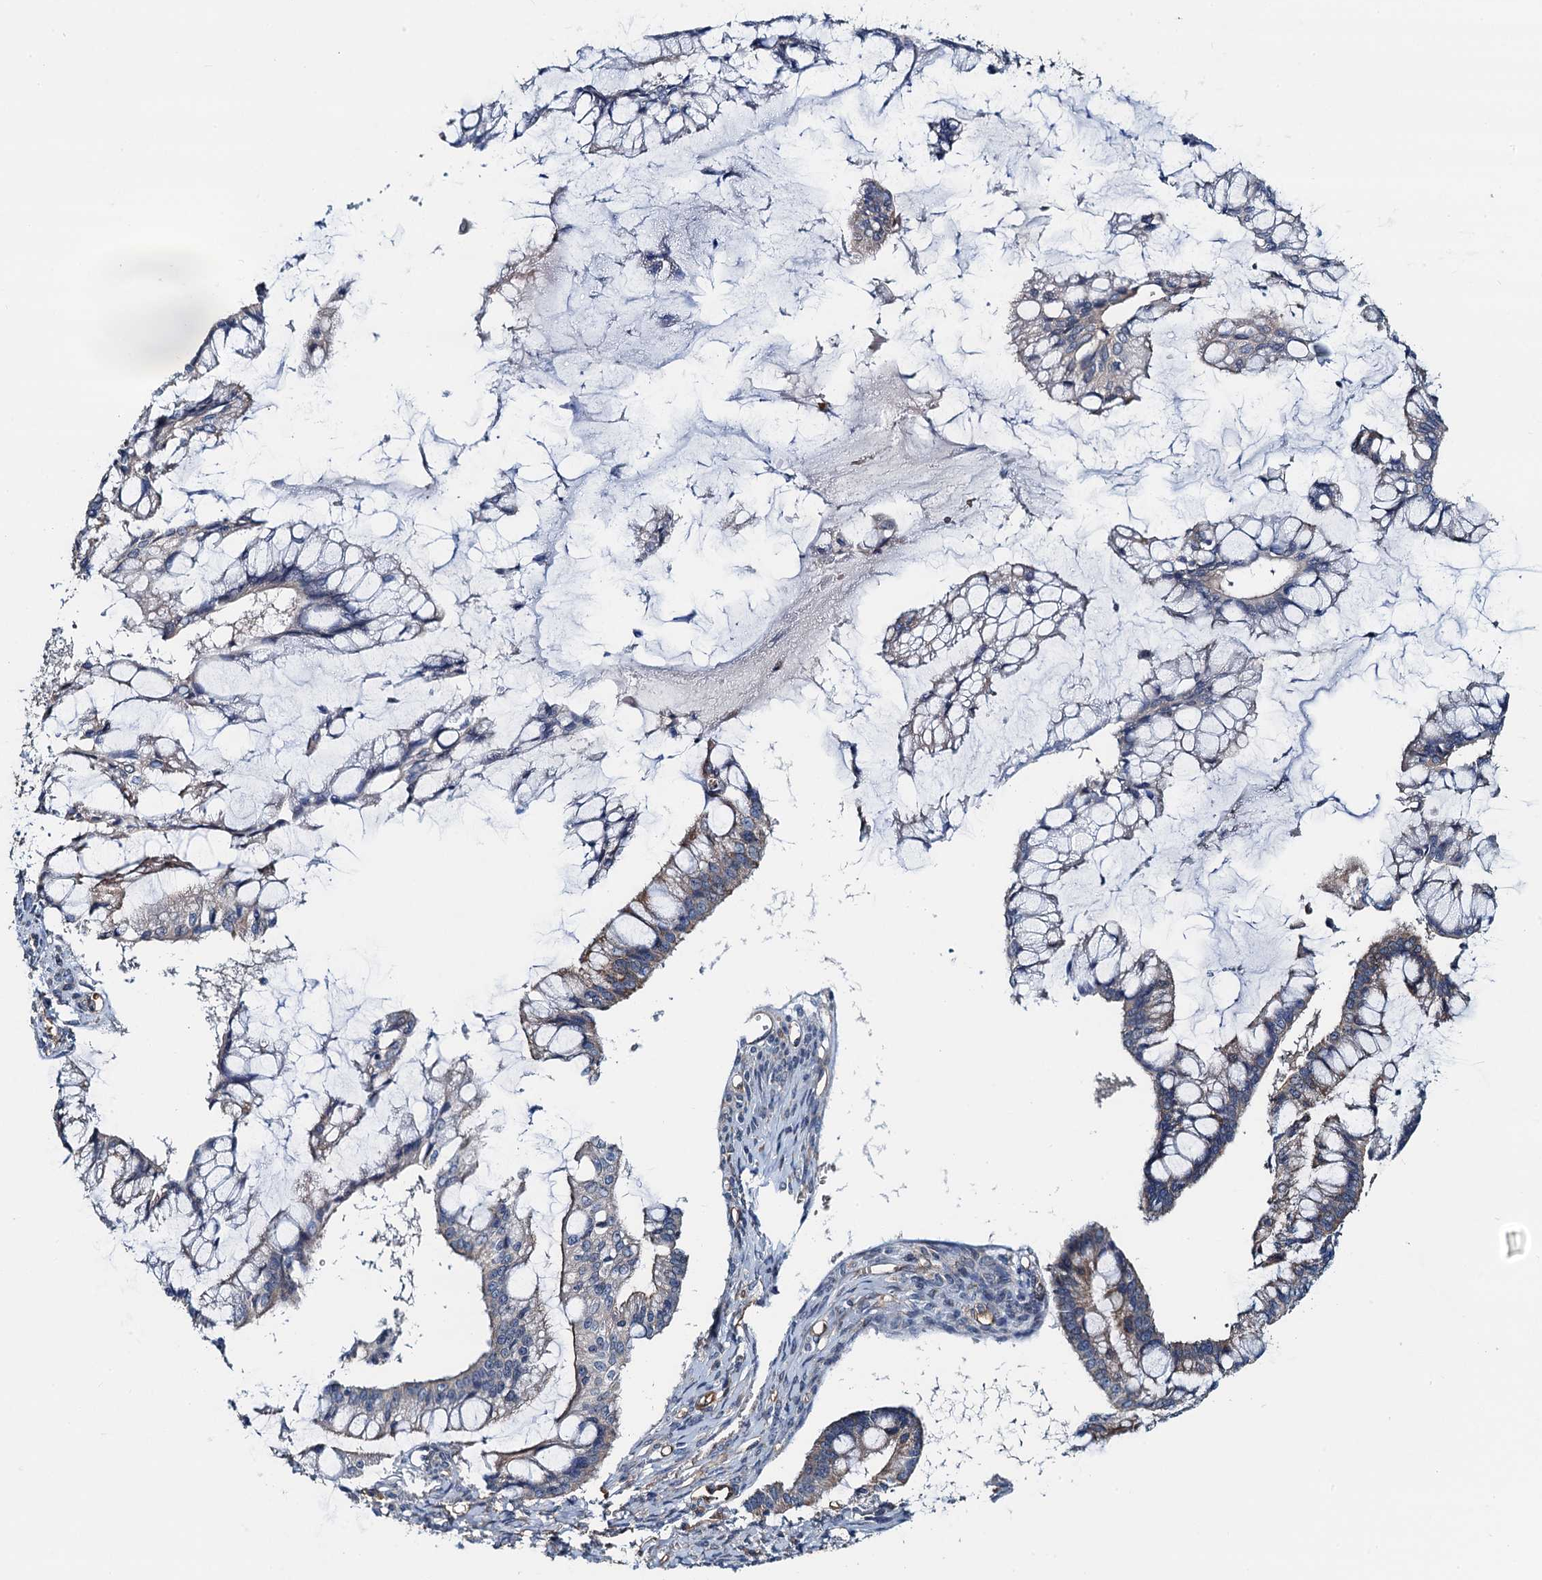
{"staining": {"intensity": "weak", "quantity": "25%-75%", "location": "cytoplasmic/membranous"}, "tissue": "ovarian cancer", "cell_type": "Tumor cells", "image_type": "cancer", "snomed": [{"axis": "morphology", "description": "Cystadenocarcinoma, mucinous, NOS"}, {"axis": "topography", "description": "Ovary"}], "caption": "The image shows immunohistochemical staining of mucinous cystadenocarcinoma (ovarian). There is weak cytoplasmic/membranous expression is present in about 25%-75% of tumor cells.", "gene": "ROGDI", "patient": {"sex": "female", "age": 73}}